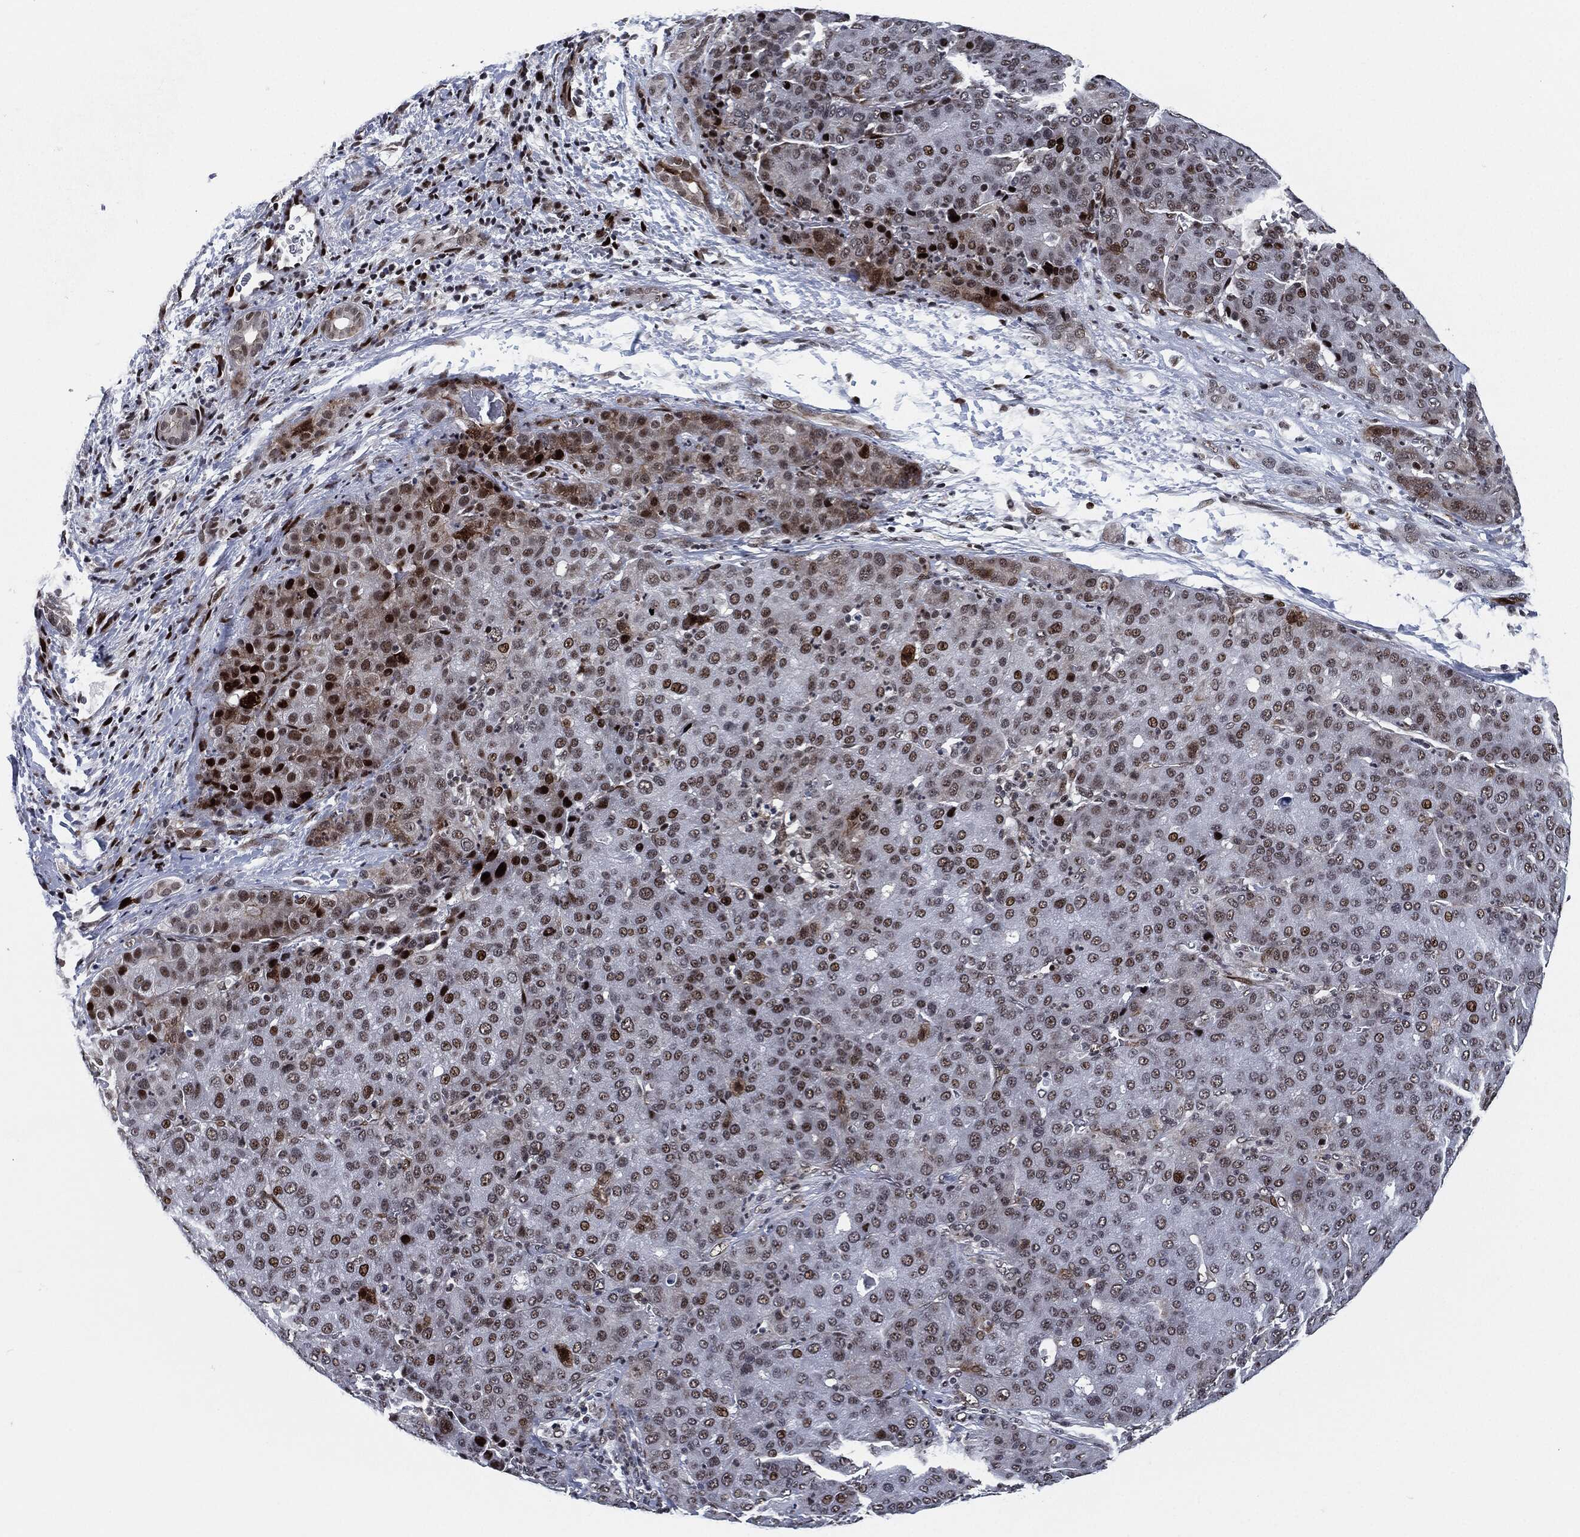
{"staining": {"intensity": "strong", "quantity": "<25%", "location": "nuclear"}, "tissue": "liver cancer", "cell_type": "Tumor cells", "image_type": "cancer", "snomed": [{"axis": "morphology", "description": "Carcinoma, Hepatocellular, NOS"}, {"axis": "topography", "description": "Liver"}], "caption": "A micrograph showing strong nuclear expression in about <25% of tumor cells in liver hepatocellular carcinoma, as visualized by brown immunohistochemical staining.", "gene": "AKT2", "patient": {"sex": "male", "age": 65}}